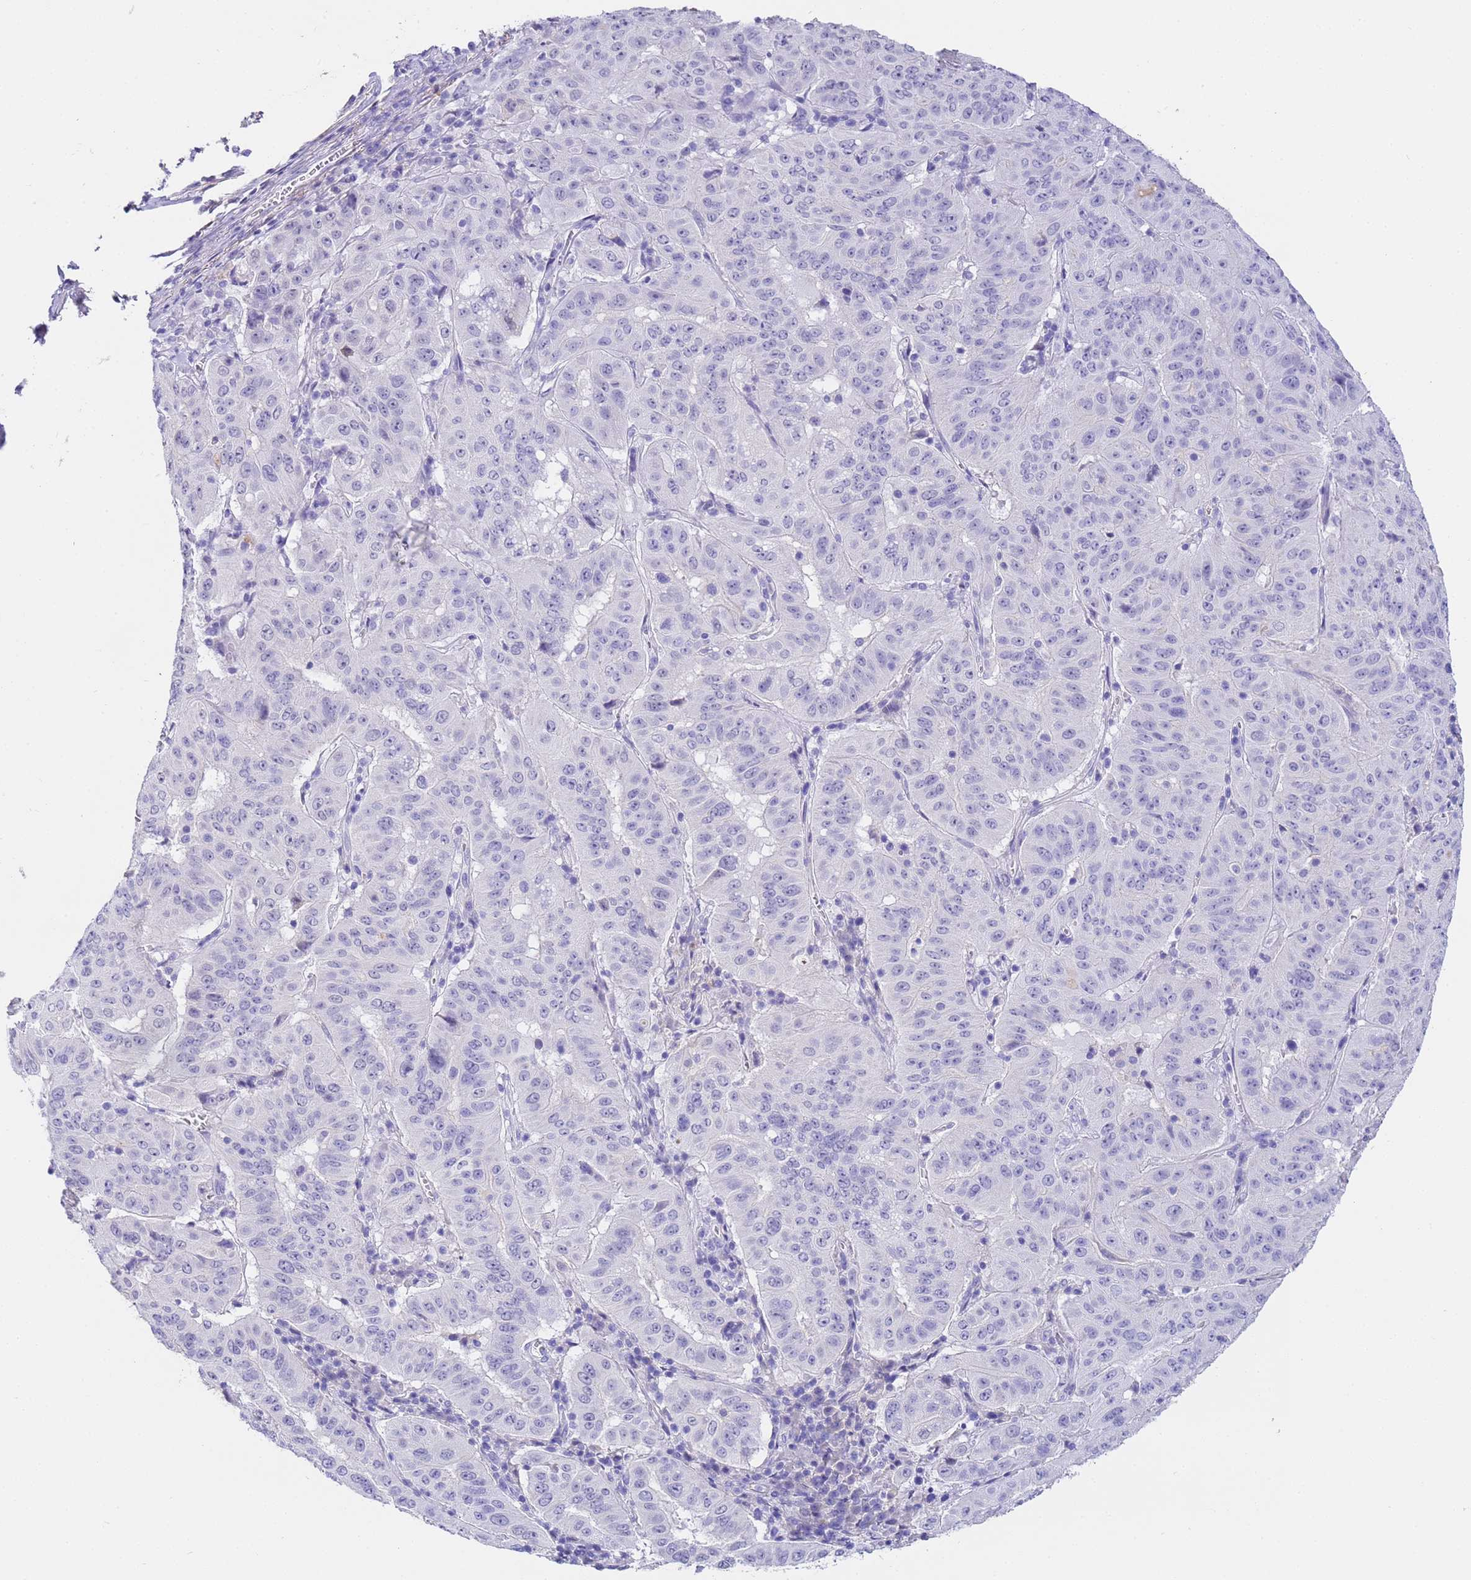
{"staining": {"intensity": "negative", "quantity": "none", "location": "none"}, "tissue": "pancreatic cancer", "cell_type": "Tumor cells", "image_type": "cancer", "snomed": [{"axis": "morphology", "description": "Adenocarcinoma, NOS"}, {"axis": "topography", "description": "Pancreas"}], "caption": "A micrograph of pancreatic adenocarcinoma stained for a protein reveals no brown staining in tumor cells.", "gene": "CFHR2", "patient": {"sex": "male", "age": 63}}